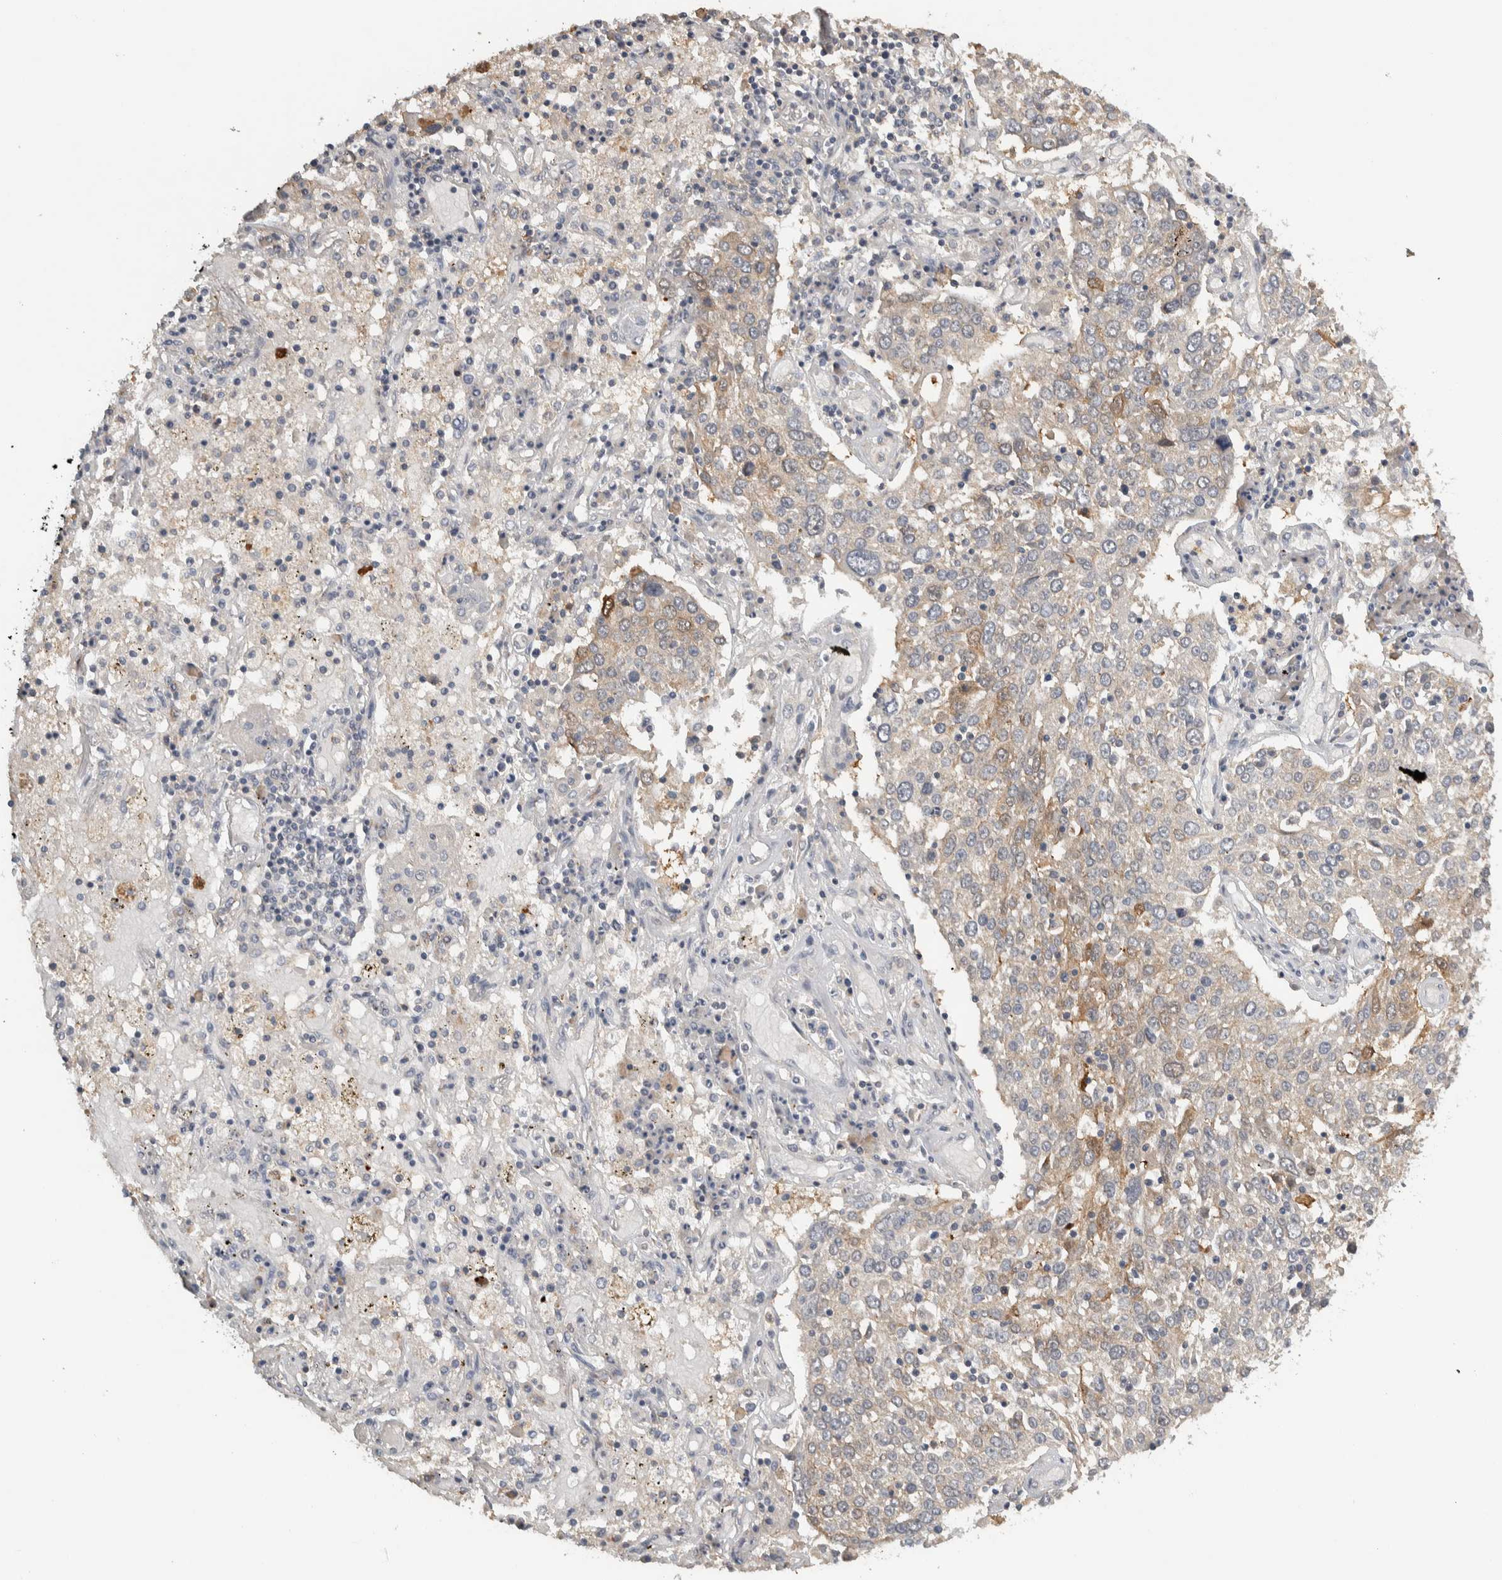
{"staining": {"intensity": "moderate", "quantity": "<25%", "location": "cytoplasmic/membranous"}, "tissue": "lung cancer", "cell_type": "Tumor cells", "image_type": "cancer", "snomed": [{"axis": "morphology", "description": "Squamous cell carcinoma, NOS"}, {"axis": "topography", "description": "Lung"}], "caption": "This is a histology image of IHC staining of lung cancer (squamous cell carcinoma), which shows moderate staining in the cytoplasmic/membranous of tumor cells.", "gene": "EIF3H", "patient": {"sex": "male", "age": 65}}